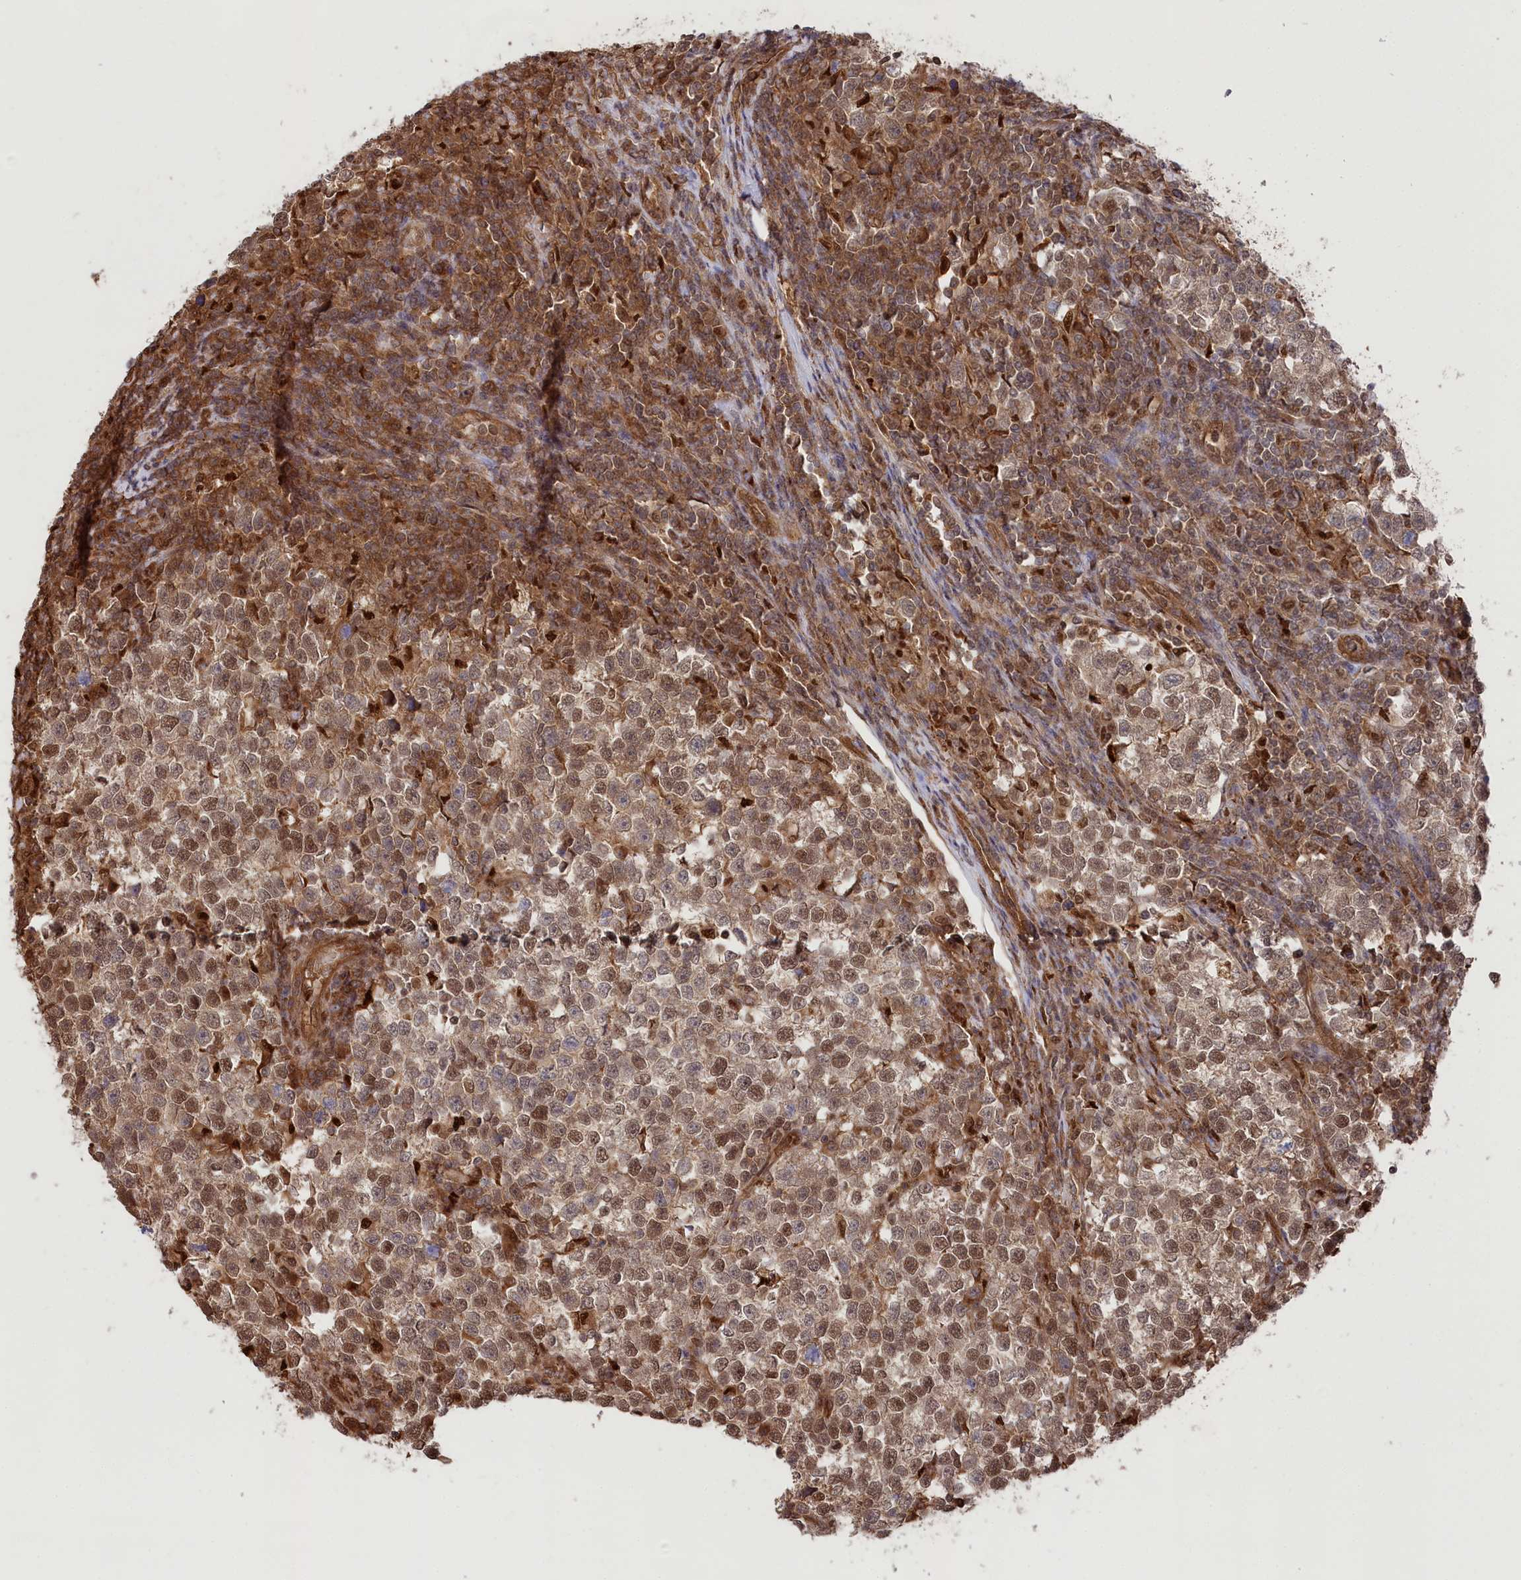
{"staining": {"intensity": "moderate", "quantity": ">75%", "location": "cytoplasmic/membranous,nuclear"}, "tissue": "testis cancer", "cell_type": "Tumor cells", "image_type": "cancer", "snomed": [{"axis": "morphology", "description": "Normal tissue, NOS"}, {"axis": "morphology", "description": "Seminoma, NOS"}, {"axis": "topography", "description": "Testis"}], "caption": "Seminoma (testis) stained with a brown dye demonstrates moderate cytoplasmic/membranous and nuclear positive positivity in approximately >75% of tumor cells.", "gene": "PSMA1", "patient": {"sex": "male", "age": 43}}